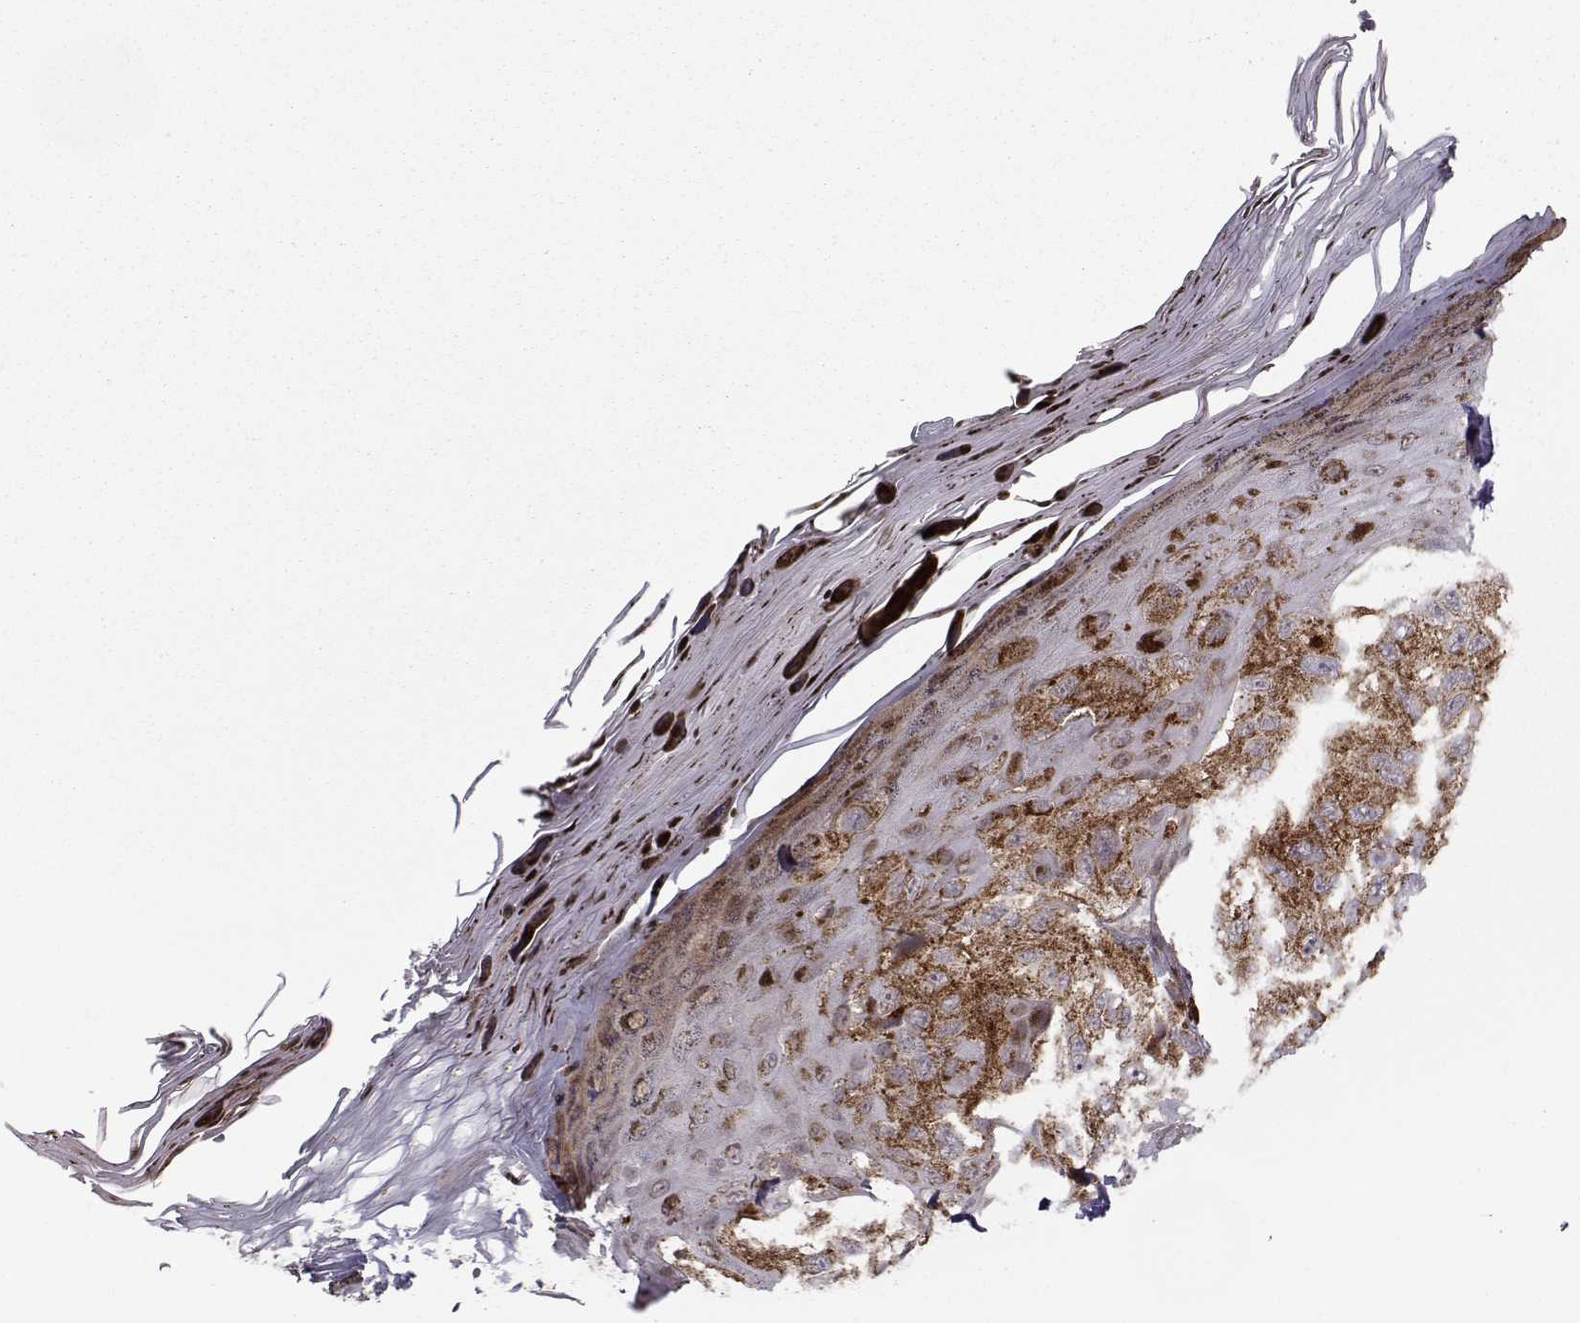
{"staining": {"intensity": "strong", "quantity": "25%-75%", "location": "cytoplasmic/membranous"}, "tissue": "melanoma", "cell_type": "Tumor cells", "image_type": "cancer", "snomed": [{"axis": "morphology", "description": "Malignant melanoma, NOS"}, {"axis": "topography", "description": "Skin"}], "caption": "Immunohistochemistry (DAB (3,3'-diaminobenzidine)) staining of human malignant melanoma demonstrates strong cytoplasmic/membranous protein expression in about 25%-75% of tumor cells.", "gene": "NECAB3", "patient": {"sex": "male", "age": 36}}